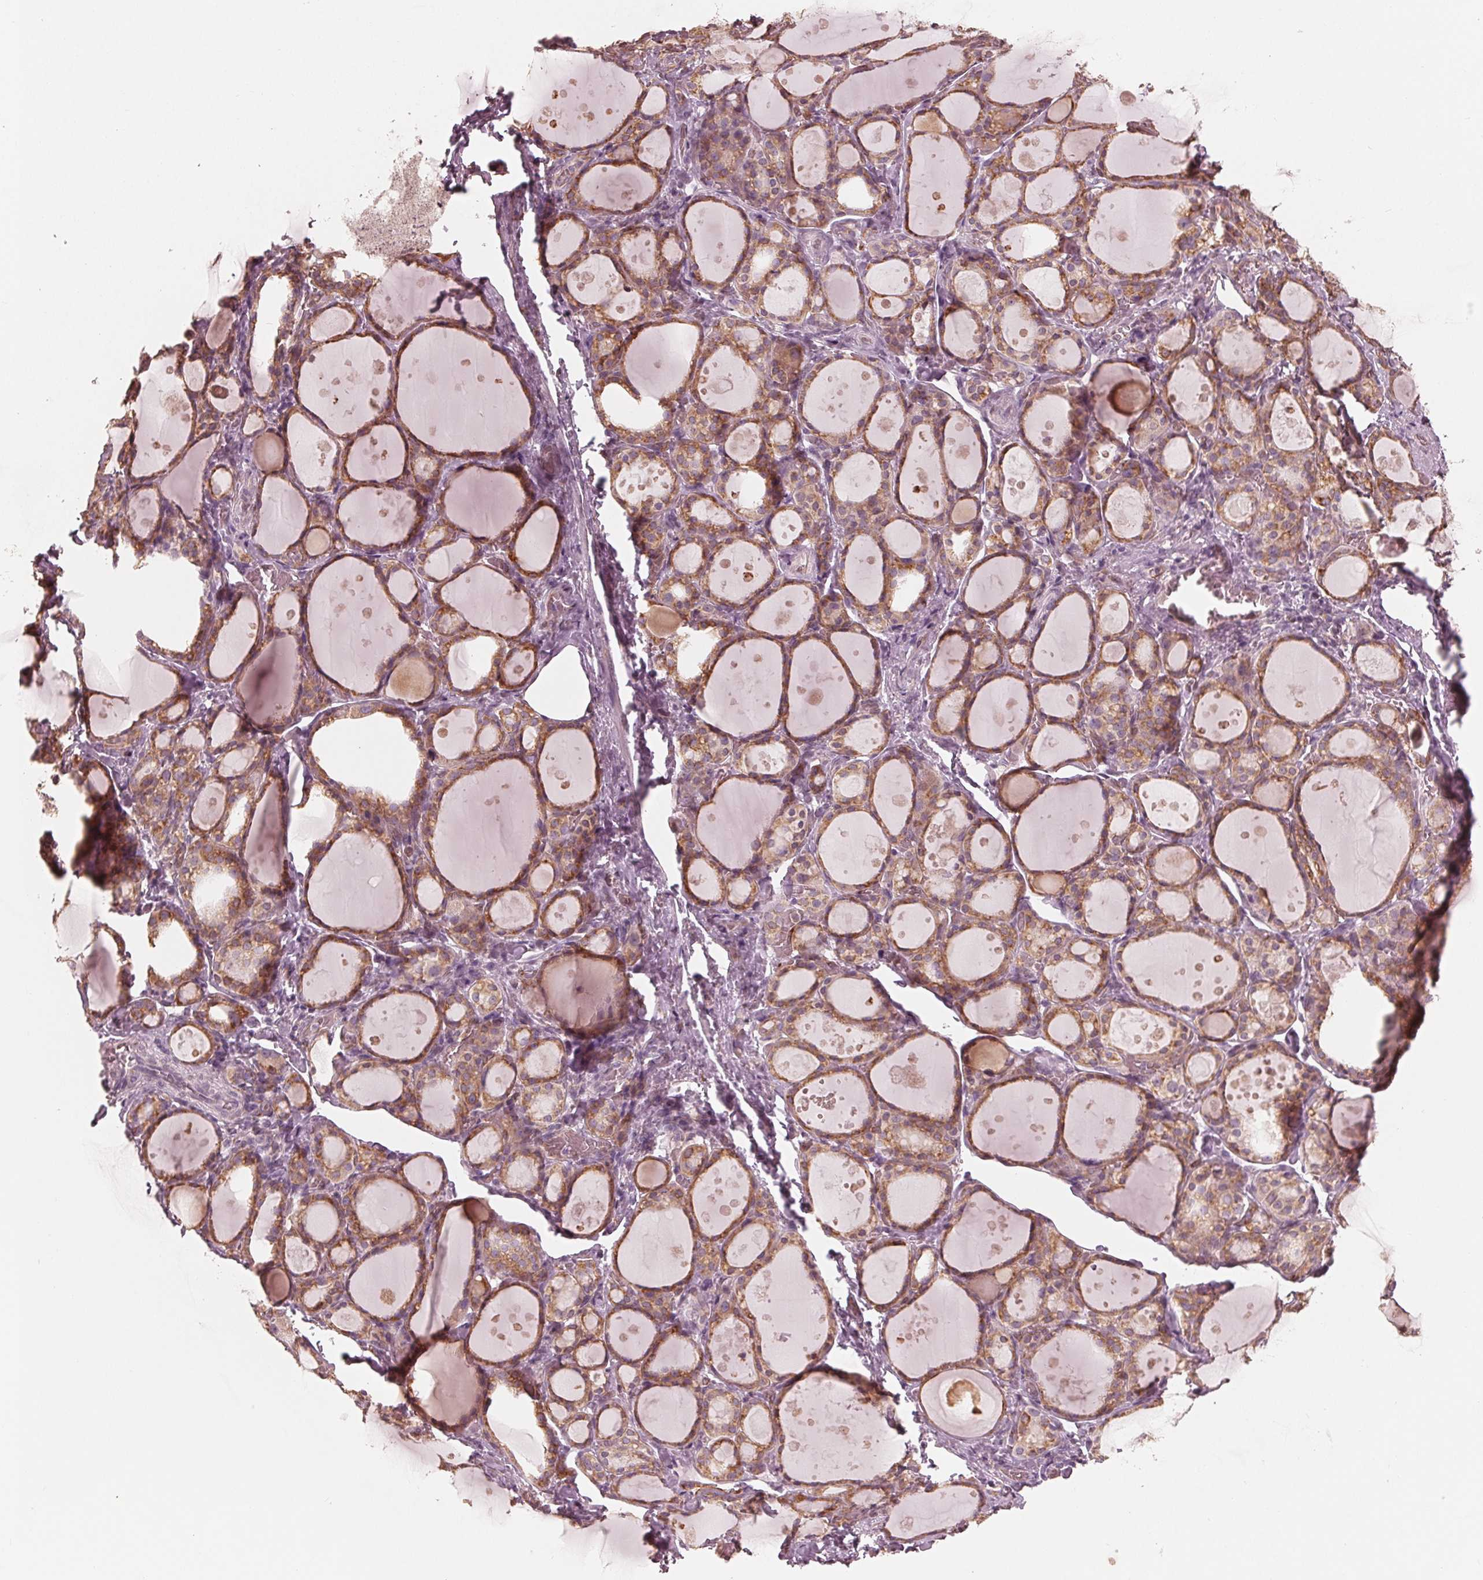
{"staining": {"intensity": "moderate", "quantity": ">75%", "location": "cytoplasmic/membranous"}, "tissue": "thyroid gland", "cell_type": "Glandular cells", "image_type": "normal", "snomed": [{"axis": "morphology", "description": "Normal tissue, NOS"}, {"axis": "topography", "description": "Thyroid gland"}], "caption": "DAB immunohistochemical staining of benign thyroid gland reveals moderate cytoplasmic/membranous protein positivity in approximately >75% of glandular cells. The staining is performed using DAB brown chromogen to label protein expression. The nuclei are counter-stained blue using hematoxylin.", "gene": "IKBIP", "patient": {"sex": "male", "age": 68}}